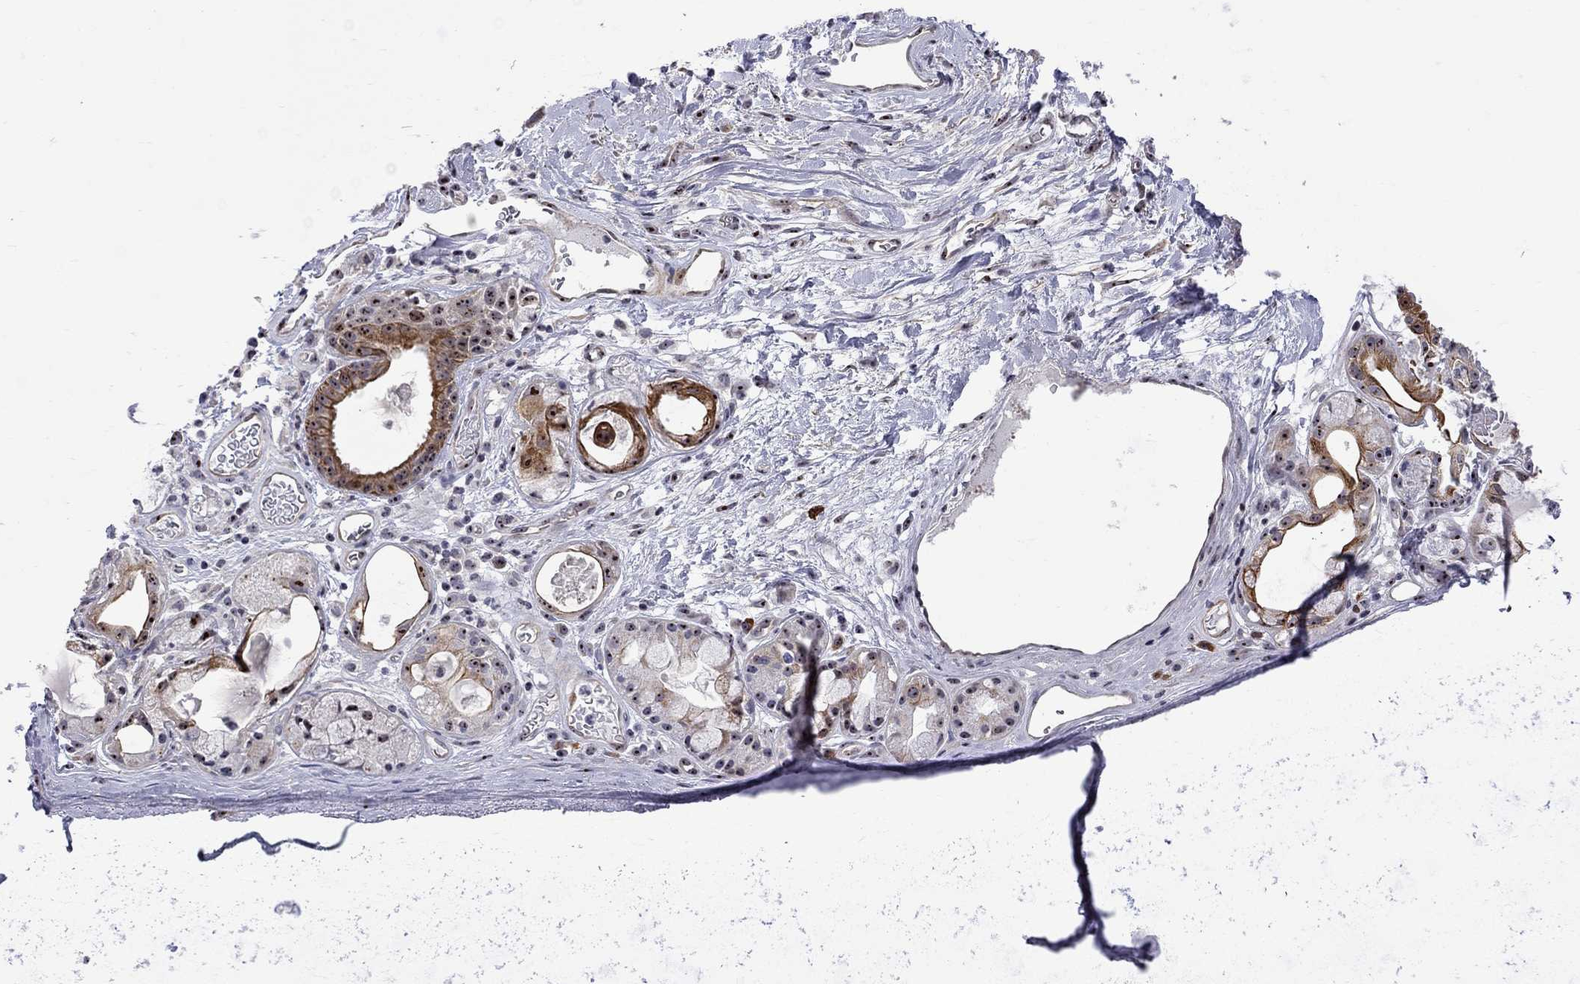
{"staining": {"intensity": "negative", "quantity": "none", "location": "none"}, "tissue": "soft tissue", "cell_type": "Fibroblasts", "image_type": "normal", "snomed": [{"axis": "morphology", "description": "Normal tissue, NOS"}, {"axis": "topography", "description": "Cartilage tissue"}], "caption": "IHC of benign soft tissue displays no expression in fibroblasts.", "gene": "DHX33", "patient": {"sex": "male", "age": 81}}